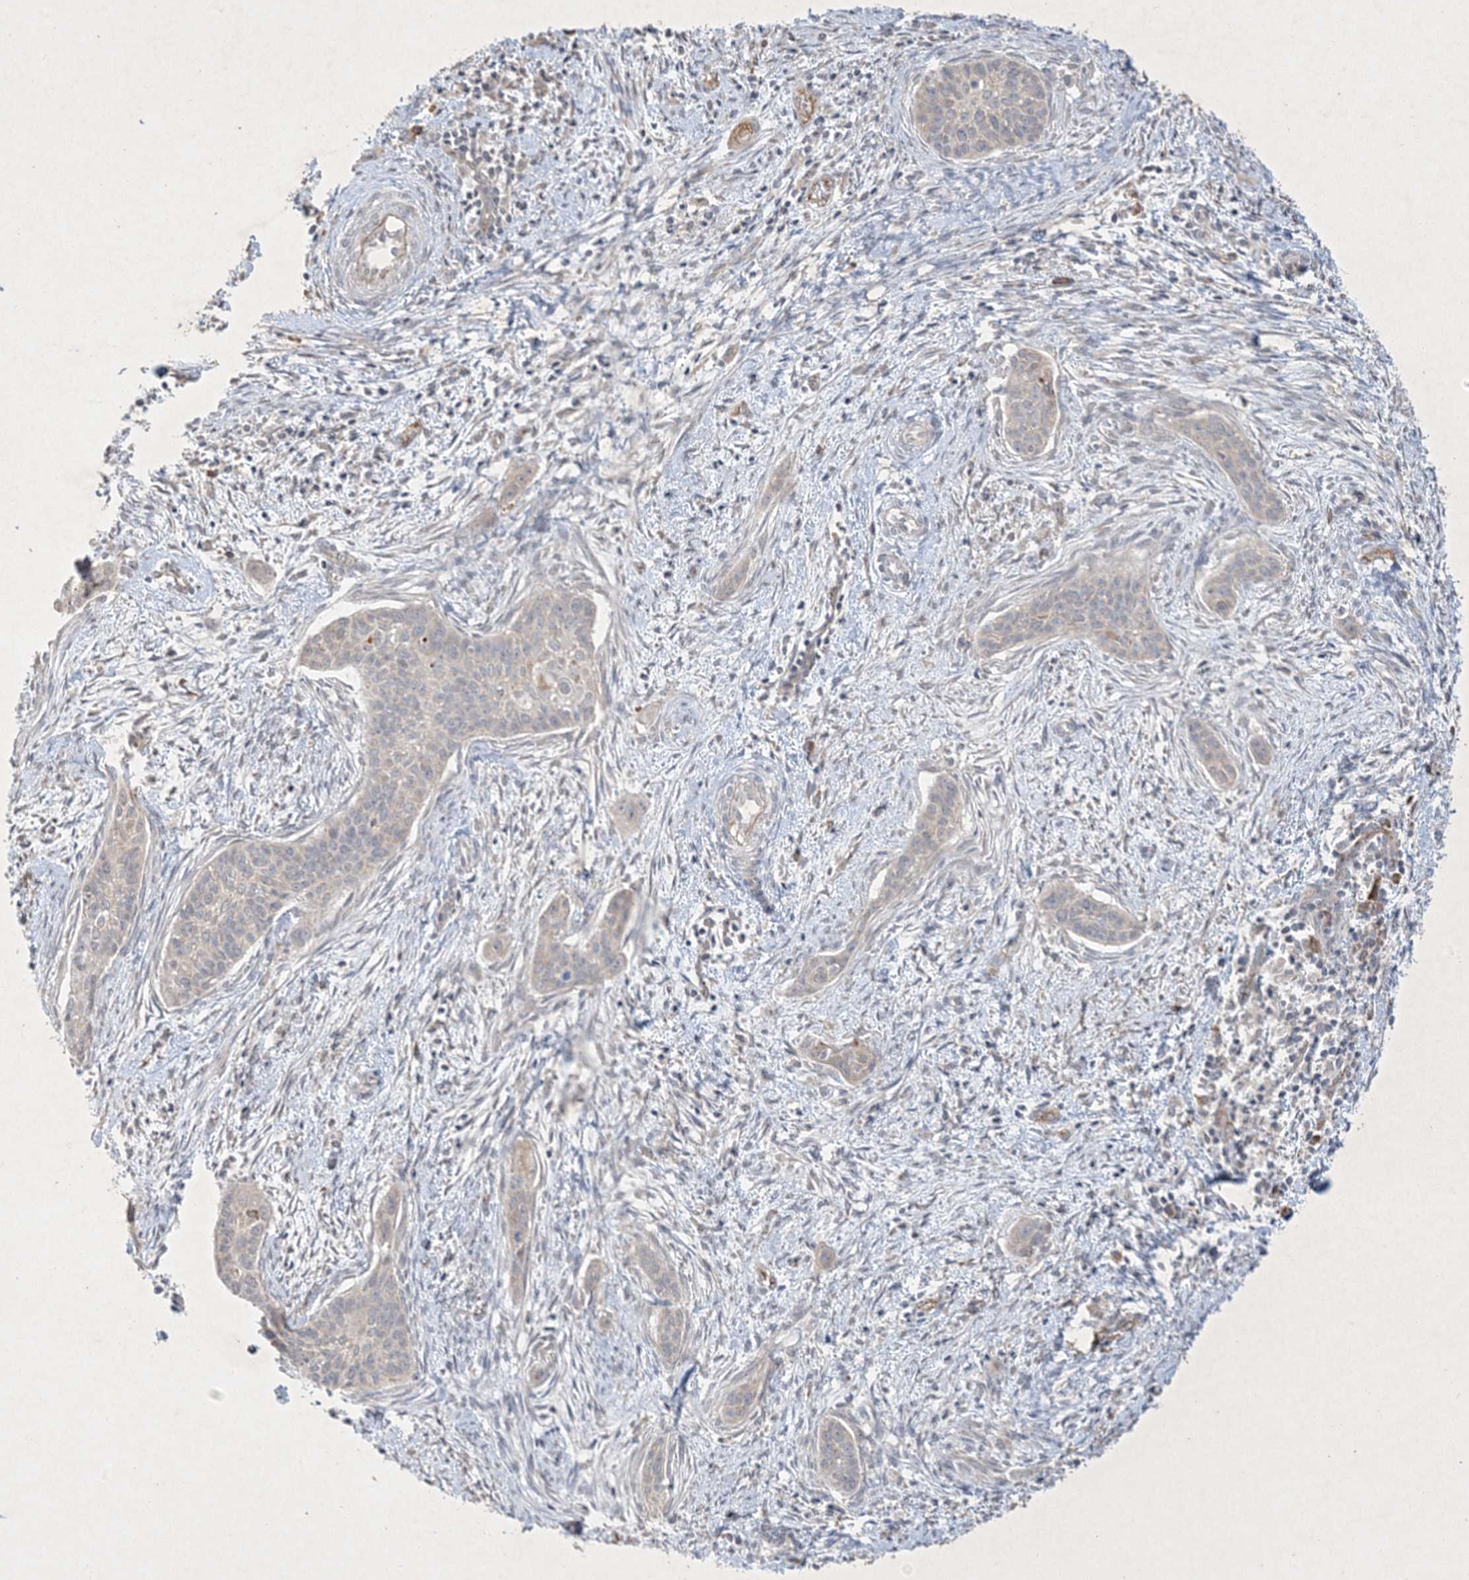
{"staining": {"intensity": "negative", "quantity": "none", "location": "none"}, "tissue": "cervical cancer", "cell_type": "Tumor cells", "image_type": "cancer", "snomed": [{"axis": "morphology", "description": "Squamous cell carcinoma, NOS"}, {"axis": "topography", "description": "Cervix"}], "caption": "The immunohistochemistry (IHC) micrograph has no significant positivity in tumor cells of cervical squamous cell carcinoma tissue.", "gene": "PRSS36", "patient": {"sex": "female", "age": 33}}